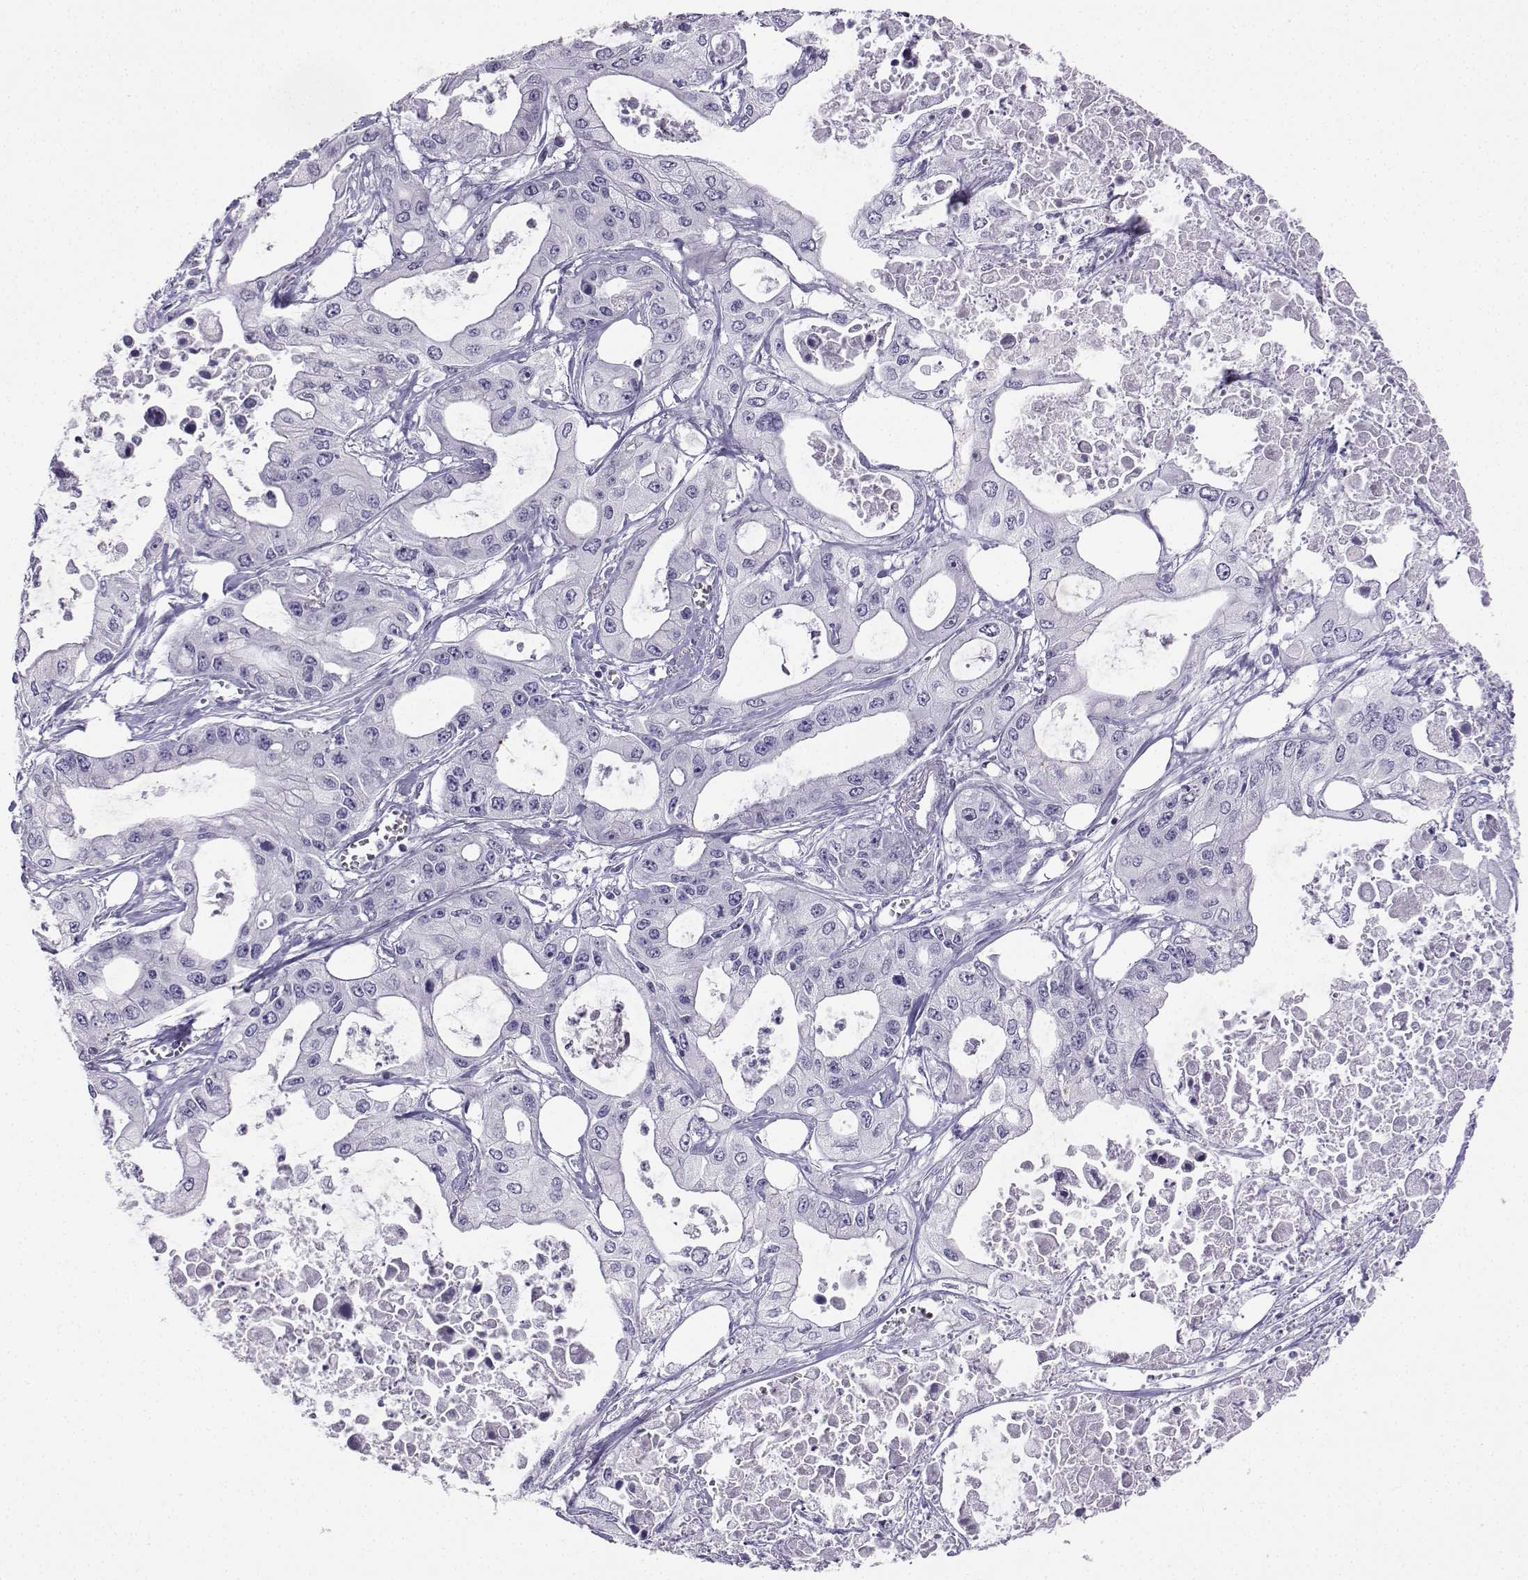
{"staining": {"intensity": "negative", "quantity": "none", "location": "none"}, "tissue": "pancreatic cancer", "cell_type": "Tumor cells", "image_type": "cancer", "snomed": [{"axis": "morphology", "description": "Adenocarcinoma, NOS"}, {"axis": "topography", "description": "Pancreas"}], "caption": "Immunohistochemistry (IHC) micrograph of pancreatic cancer stained for a protein (brown), which displays no positivity in tumor cells.", "gene": "NEFL", "patient": {"sex": "male", "age": 70}}